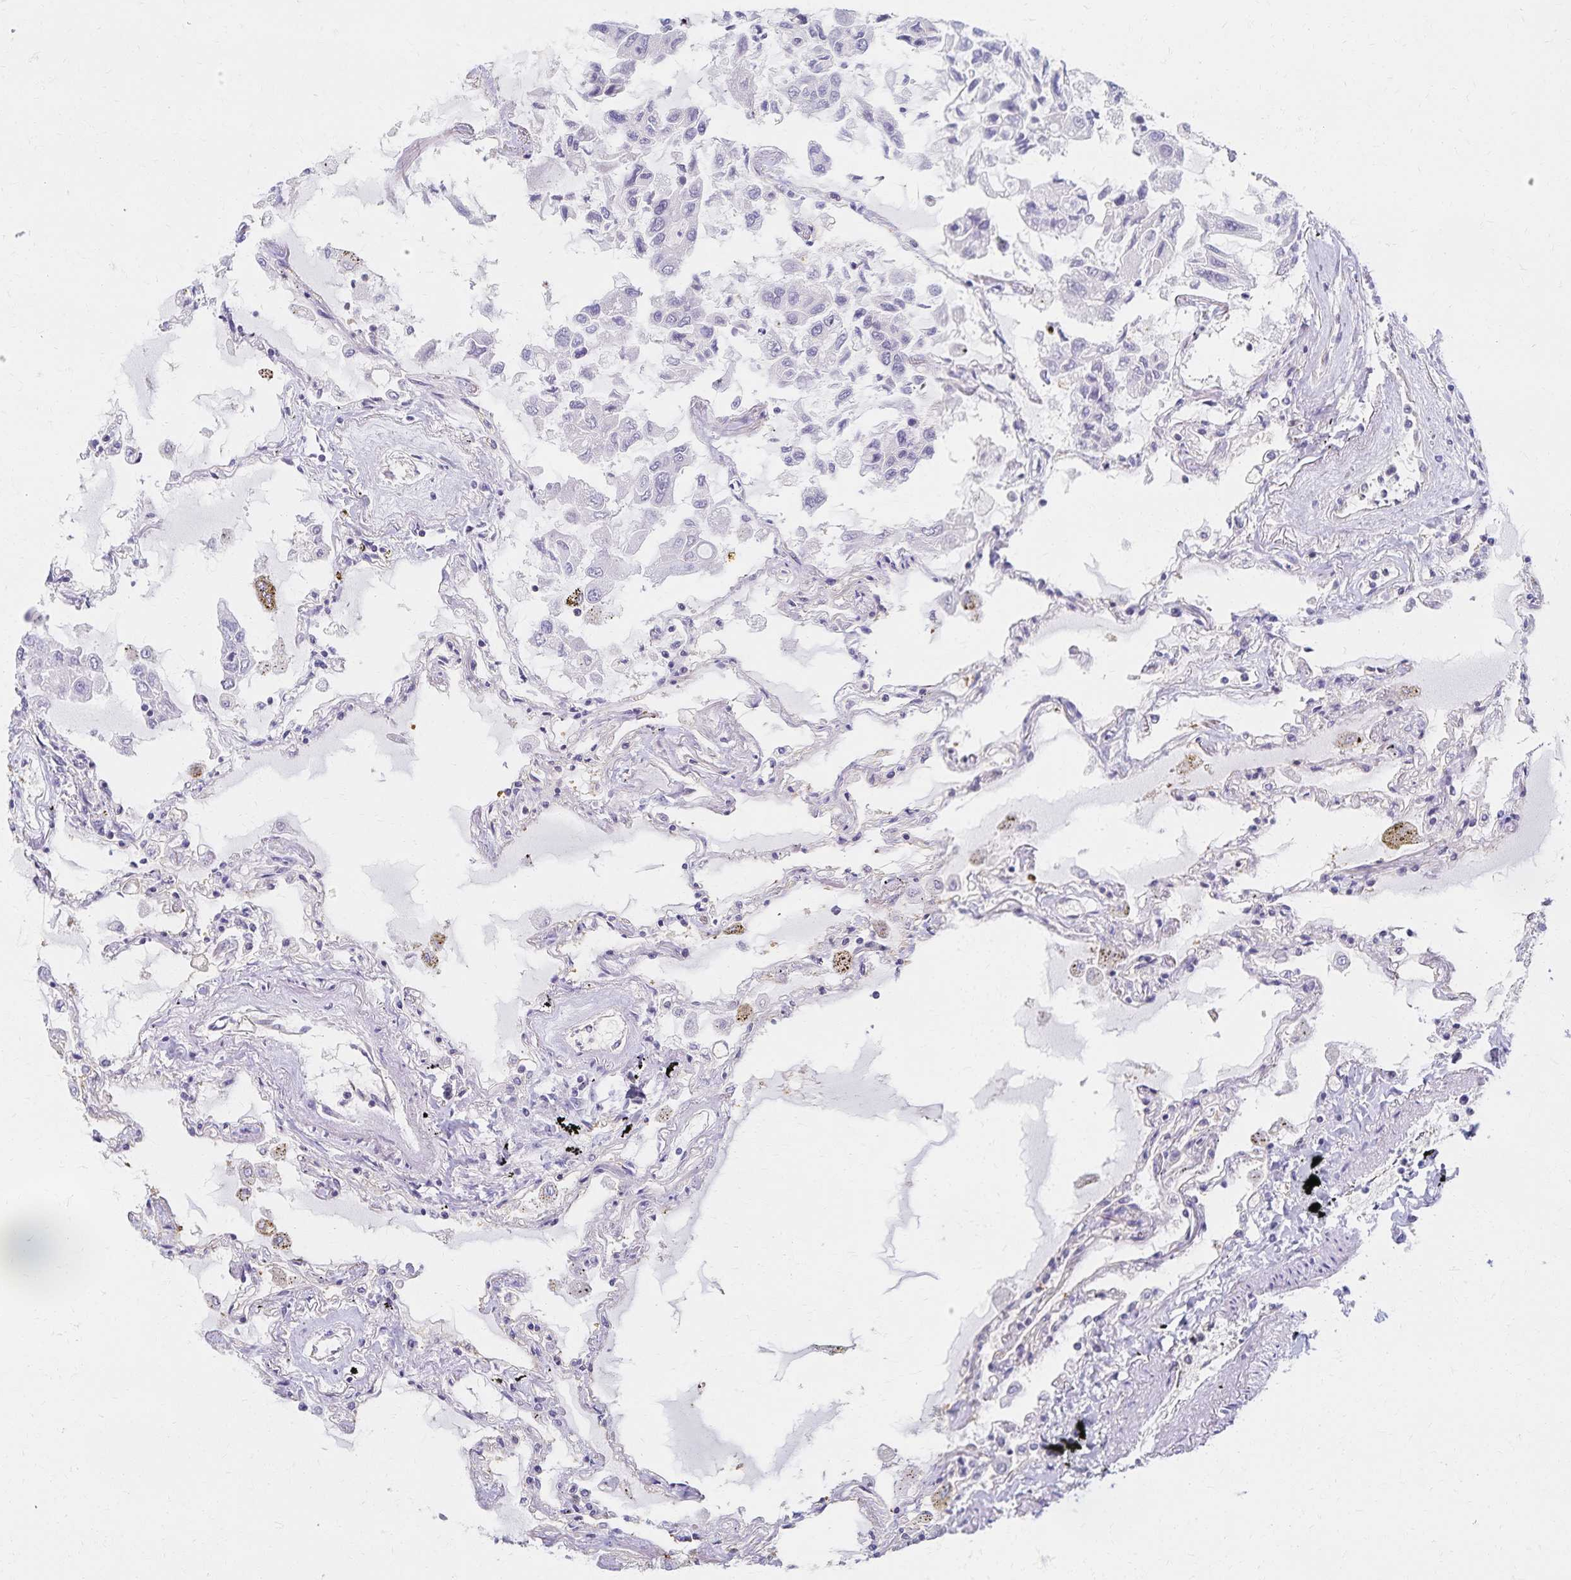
{"staining": {"intensity": "weak", "quantity": "<25%", "location": "cytoplasmic/membranous"}, "tissue": "lung", "cell_type": "Alveolar cells", "image_type": "normal", "snomed": [{"axis": "morphology", "description": "Normal tissue, NOS"}, {"axis": "morphology", "description": "Adenocarcinoma, NOS"}, {"axis": "topography", "description": "Cartilage tissue"}, {"axis": "topography", "description": "Lung"}], "caption": "This photomicrograph is of unremarkable lung stained with IHC to label a protein in brown with the nuclei are counter-stained blue. There is no positivity in alveolar cells. (DAB immunohistochemistry, high magnification).", "gene": "RAB9B", "patient": {"sex": "female", "age": 67}}